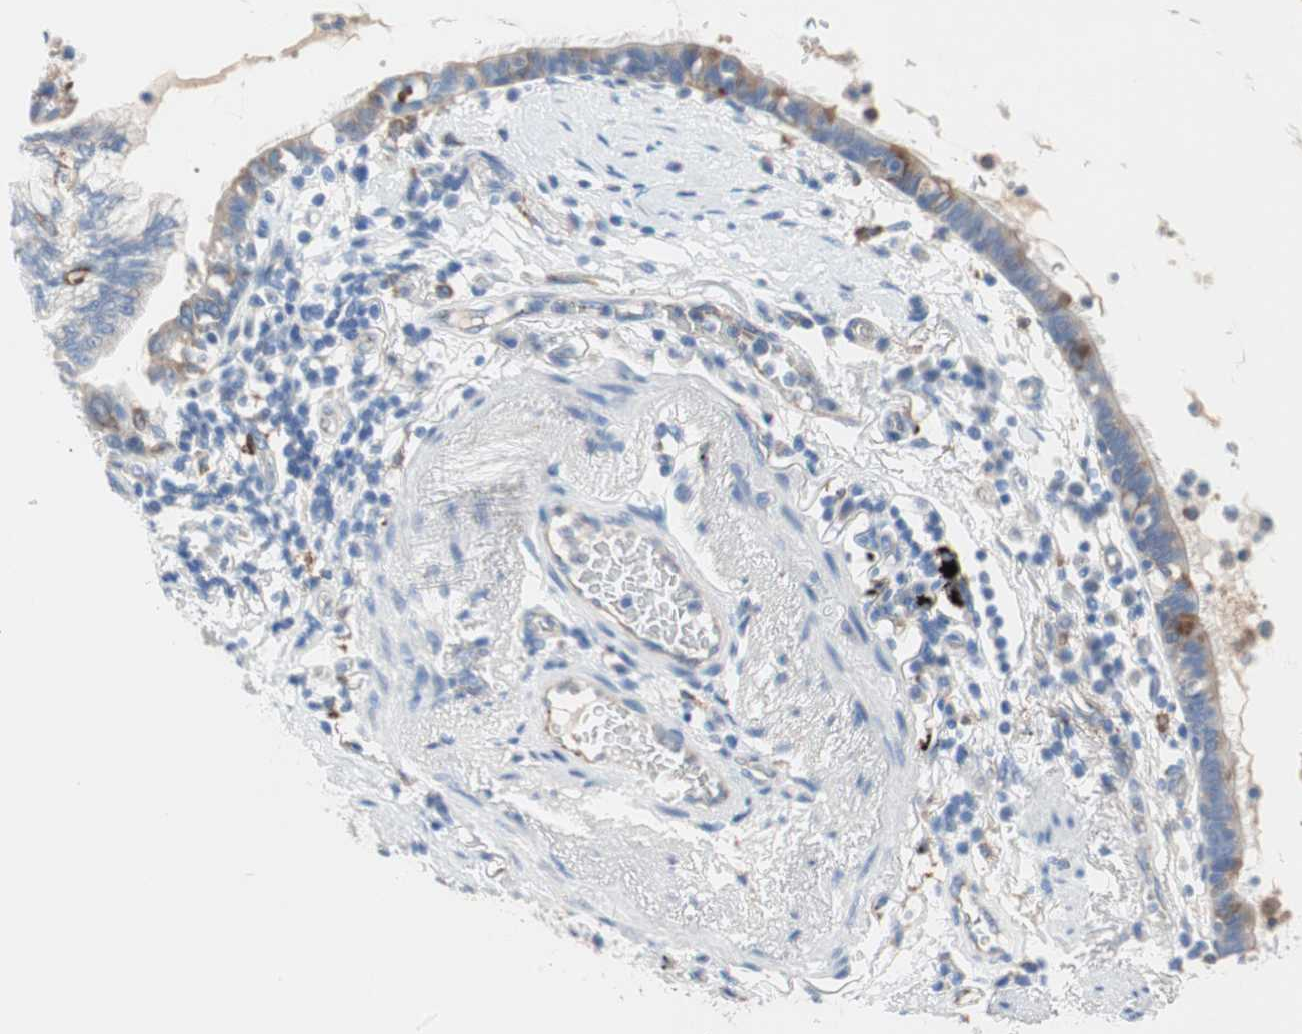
{"staining": {"intensity": "negative", "quantity": "none", "location": "none"}, "tissue": "lung cancer", "cell_type": "Tumor cells", "image_type": "cancer", "snomed": [{"axis": "morphology", "description": "Adenocarcinoma, NOS"}, {"axis": "topography", "description": "Lung"}], "caption": "IHC histopathology image of neoplastic tissue: adenocarcinoma (lung) stained with DAB (3,3'-diaminobenzidine) exhibits no significant protein staining in tumor cells. Nuclei are stained in blue.", "gene": "GLUL", "patient": {"sex": "female", "age": 70}}